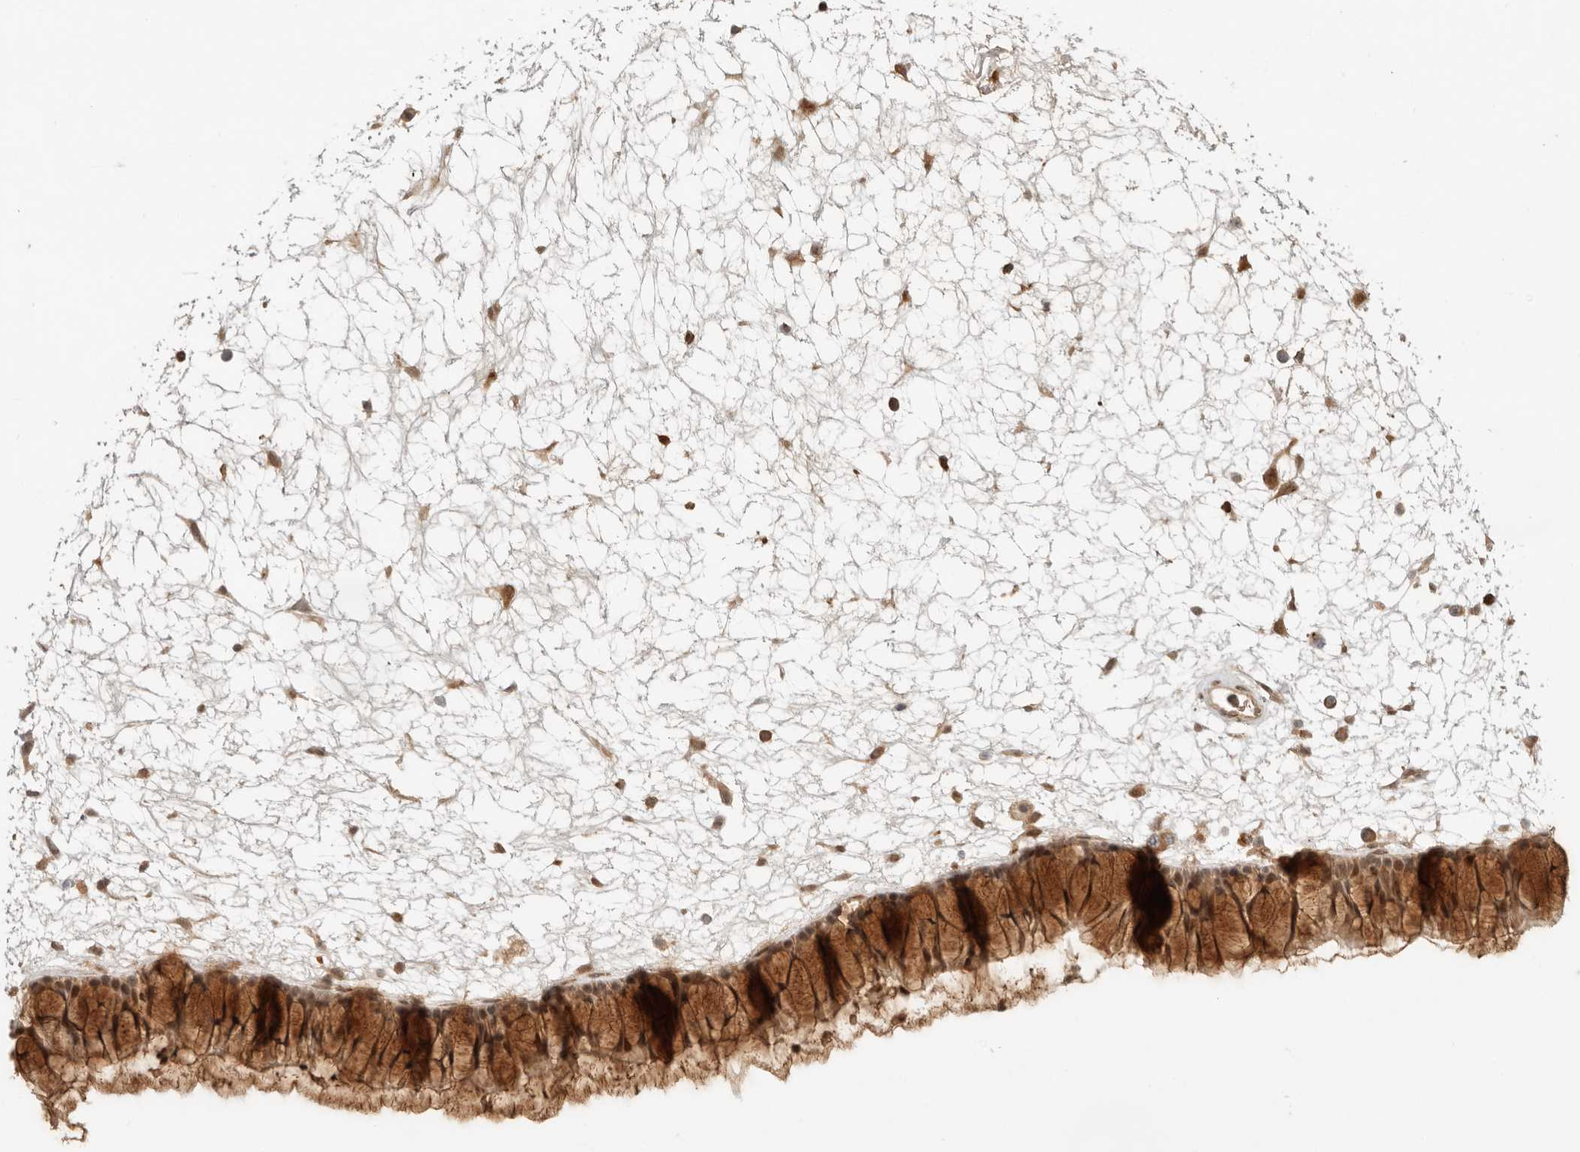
{"staining": {"intensity": "moderate", "quantity": ">75%", "location": "cytoplasmic/membranous,nuclear"}, "tissue": "nasopharynx", "cell_type": "Respiratory epithelial cells", "image_type": "normal", "snomed": [{"axis": "morphology", "description": "Normal tissue, NOS"}, {"axis": "topography", "description": "Nasopharynx"}], "caption": "A high-resolution histopathology image shows immunohistochemistry staining of benign nasopharynx, which reveals moderate cytoplasmic/membranous,nuclear expression in approximately >75% of respiratory epithelial cells. Nuclei are stained in blue.", "gene": "AHDC1", "patient": {"sex": "male", "age": 64}}